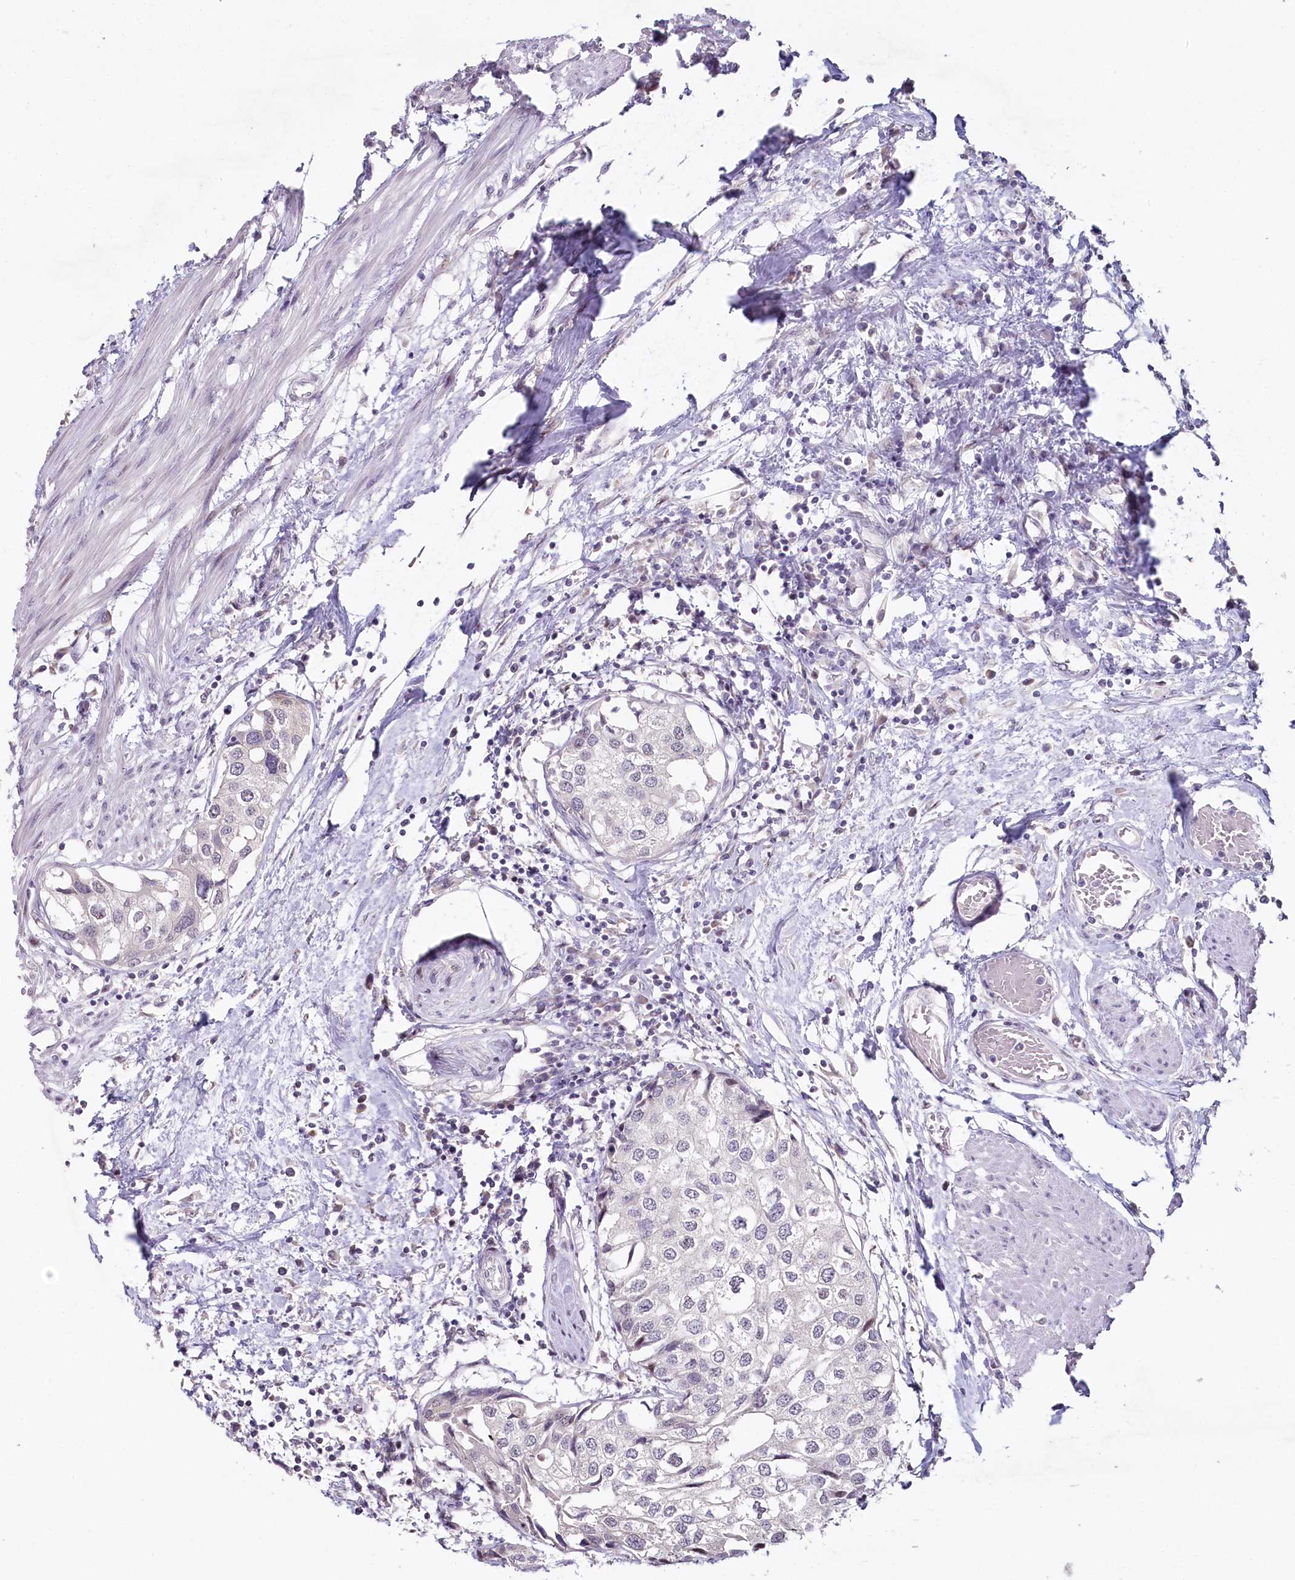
{"staining": {"intensity": "negative", "quantity": "none", "location": "none"}, "tissue": "urothelial cancer", "cell_type": "Tumor cells", "image_type": "cancer", "snomed": [{"axis": "morphology", "description": "Urothelial carcinoma, High grade"}, {"axis": "topography", "description": "Urinary bladder"}], "caption": "The photomicrograph displays no significant positivity in tumor cells of urothelial cancer. Nuclei are stained in blue.", "gene": "HPD", "patient": {"sex": "male", "age": 64}}